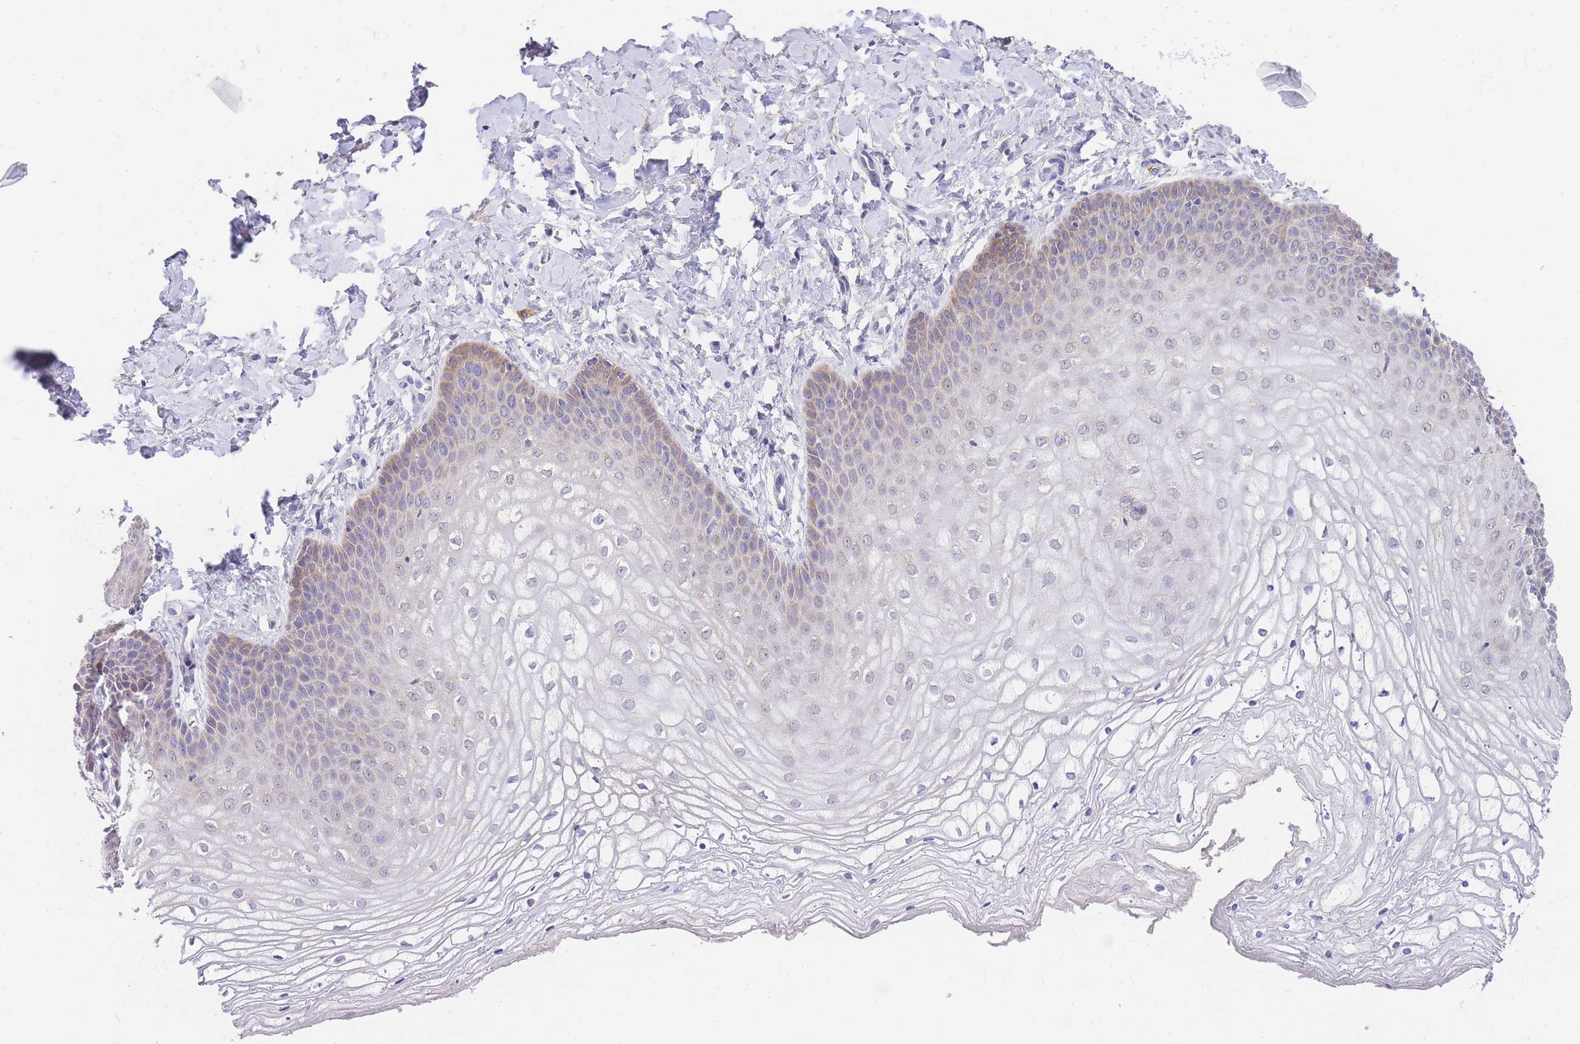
{"staining": {"intensity": "weak", "quantity": "<25%", "location": "cytoplasmic/membranous"}, "tissue": "vagina", "cell_type": "Squamous epithelial cells", "image_type": "normal", "snomed": [{"axis": "morphology", "description": "Normal tissue, NOS"}, {"axis": "topography", "description": "Vagina"}], "caption": "Protein analysis of normal vagina displays no significant staining in squamous epithelial cells. The staining was performed using DAB (3,3'-diaminobenzidine) to visualize the protein expression in brown, while the nuclei were stained in blue with hematoxylin (Magnification: 20x).", "gene": "C2orf88", "patient": {"sex": "female", "age": 68}}